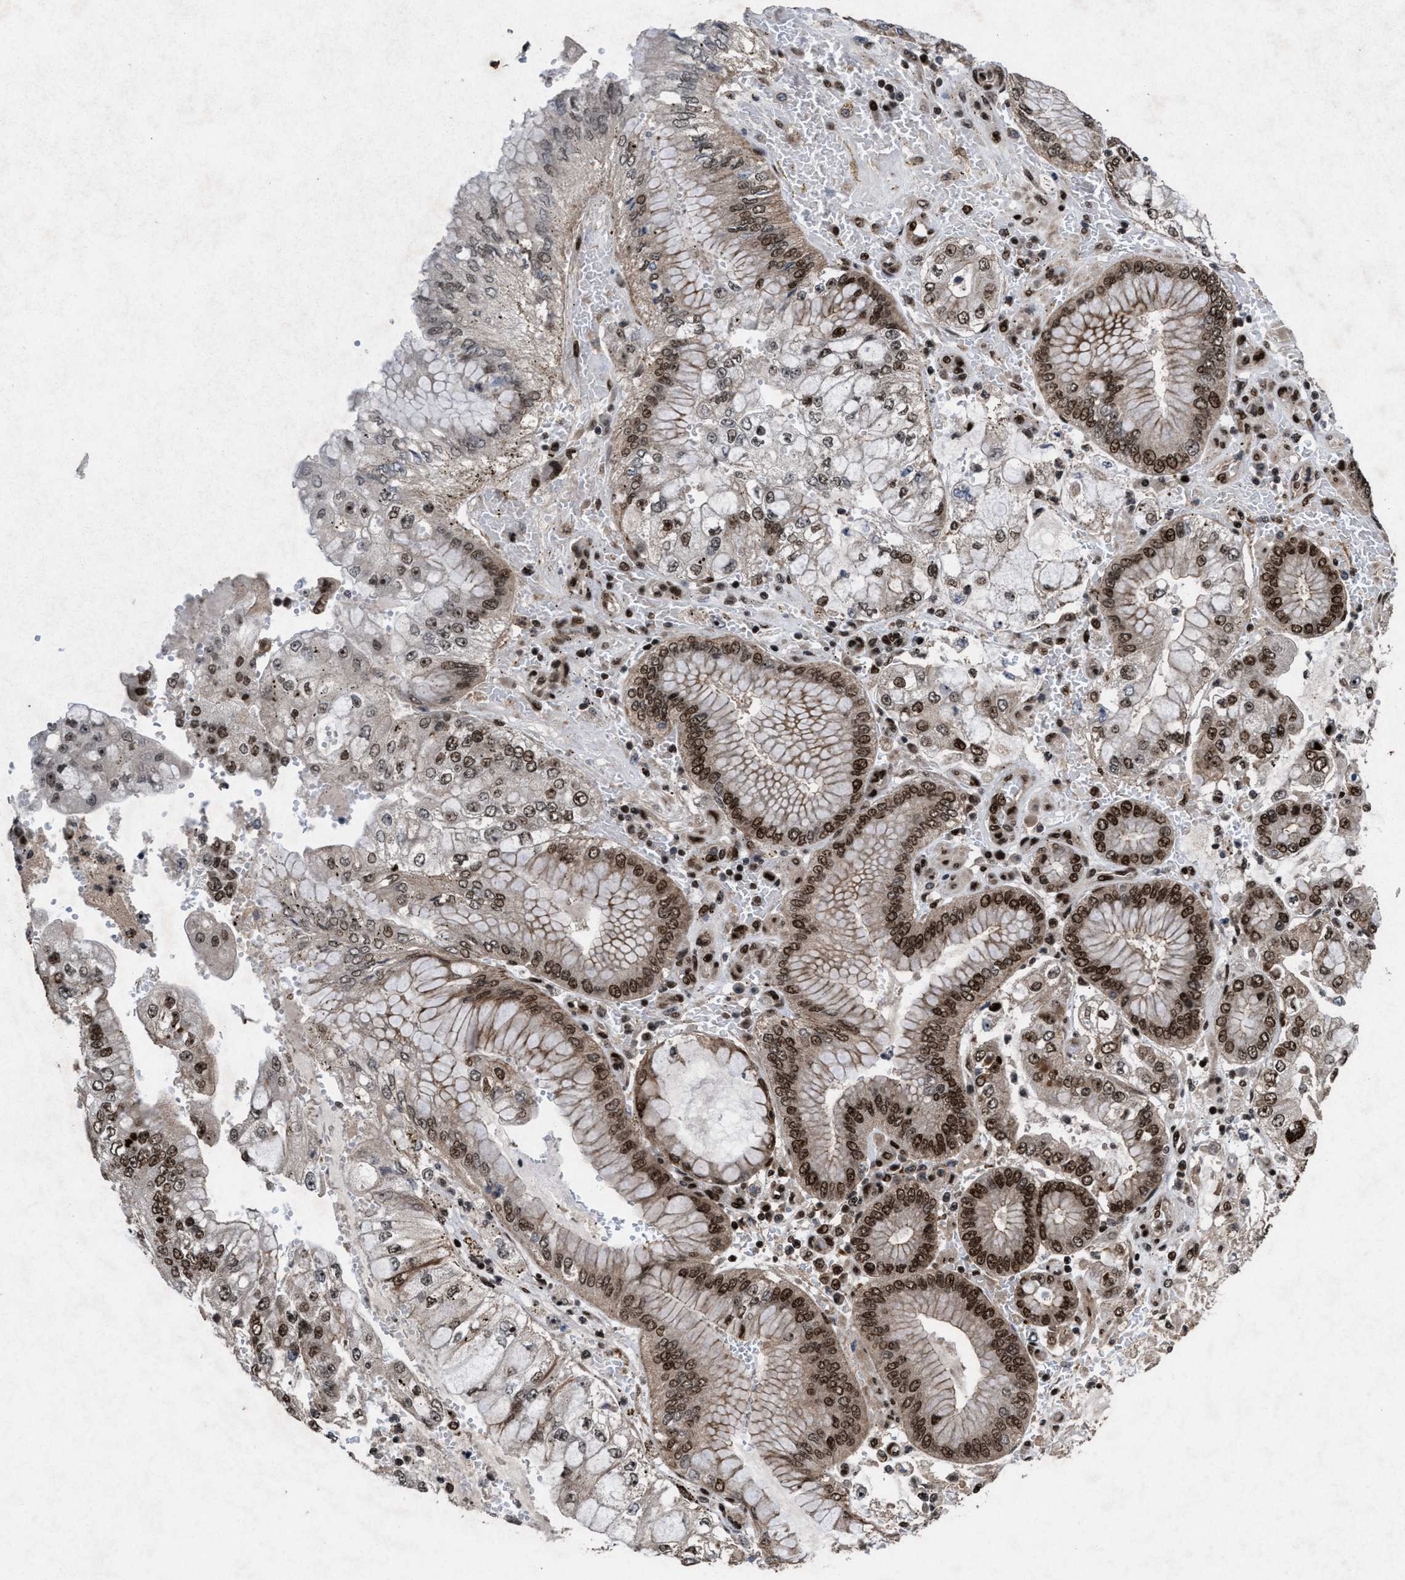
{"staining": {"intensity": "moderate", "quantity": ">75%", "location": "cytoplasmic/membranous,nuclear"}, "tissue": "stomach cancer", "cell_type": "Tumor cells", "image_type": "cancer", "snomed": [{"axis": "morphology", "description": "Adenocarcinoma, NOS"}, {"axis": "topography", "description": "Stomach"}], "caption": "This histopathology image shows IHC staining of stomach cancer (adenocarcinoma), with medium moderate cytoplasmic/membranous and nuclear positivity in approximately >75% of tumor cells.", "gene": "WIZ", "patient": {"sex": "male", "age": 76}}